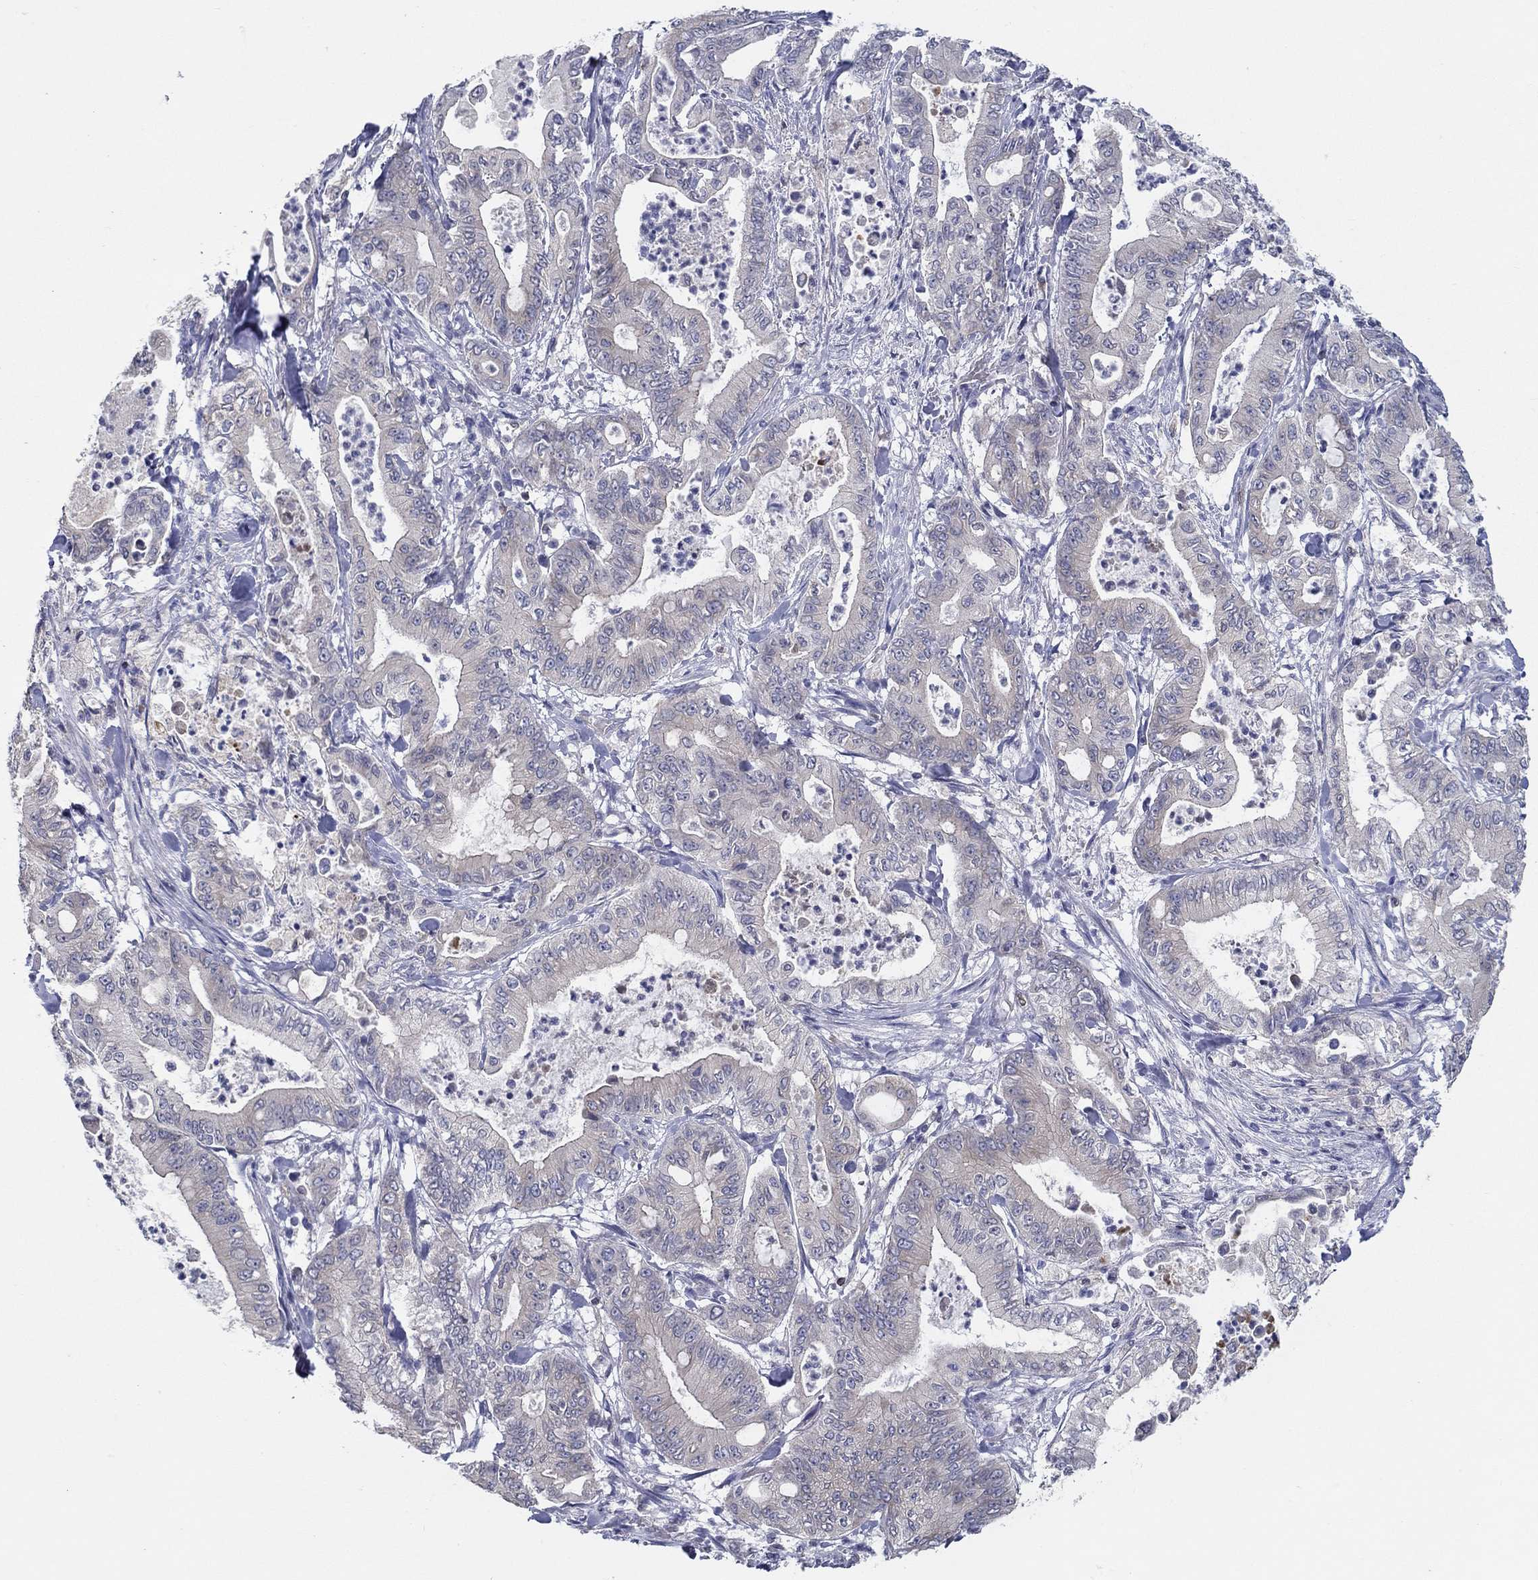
{"staining": {"intensity": "negative", "quantity": "none", "location": "none"}, "tissue": "pancreatic cancer", "cell_type": "Tumor cells", "image_type": "cancer", "snomed": [{"axis": "morphology", "description": "Adenocarcinoma, NOS"}, {"axis": "topography", "description": "Pancreas"}], "caption": "IHC histopathology image of human pancreatic cancer (adenocarcinoma) stained for a protein (brown), which shows no positivity in tumor cells. The staining is performed using DAB brown chromogen with nuclei counter-stained in using hematoxylin.", "gene": "ERMP1", "patient": {"sex": "male", "age": 71}}